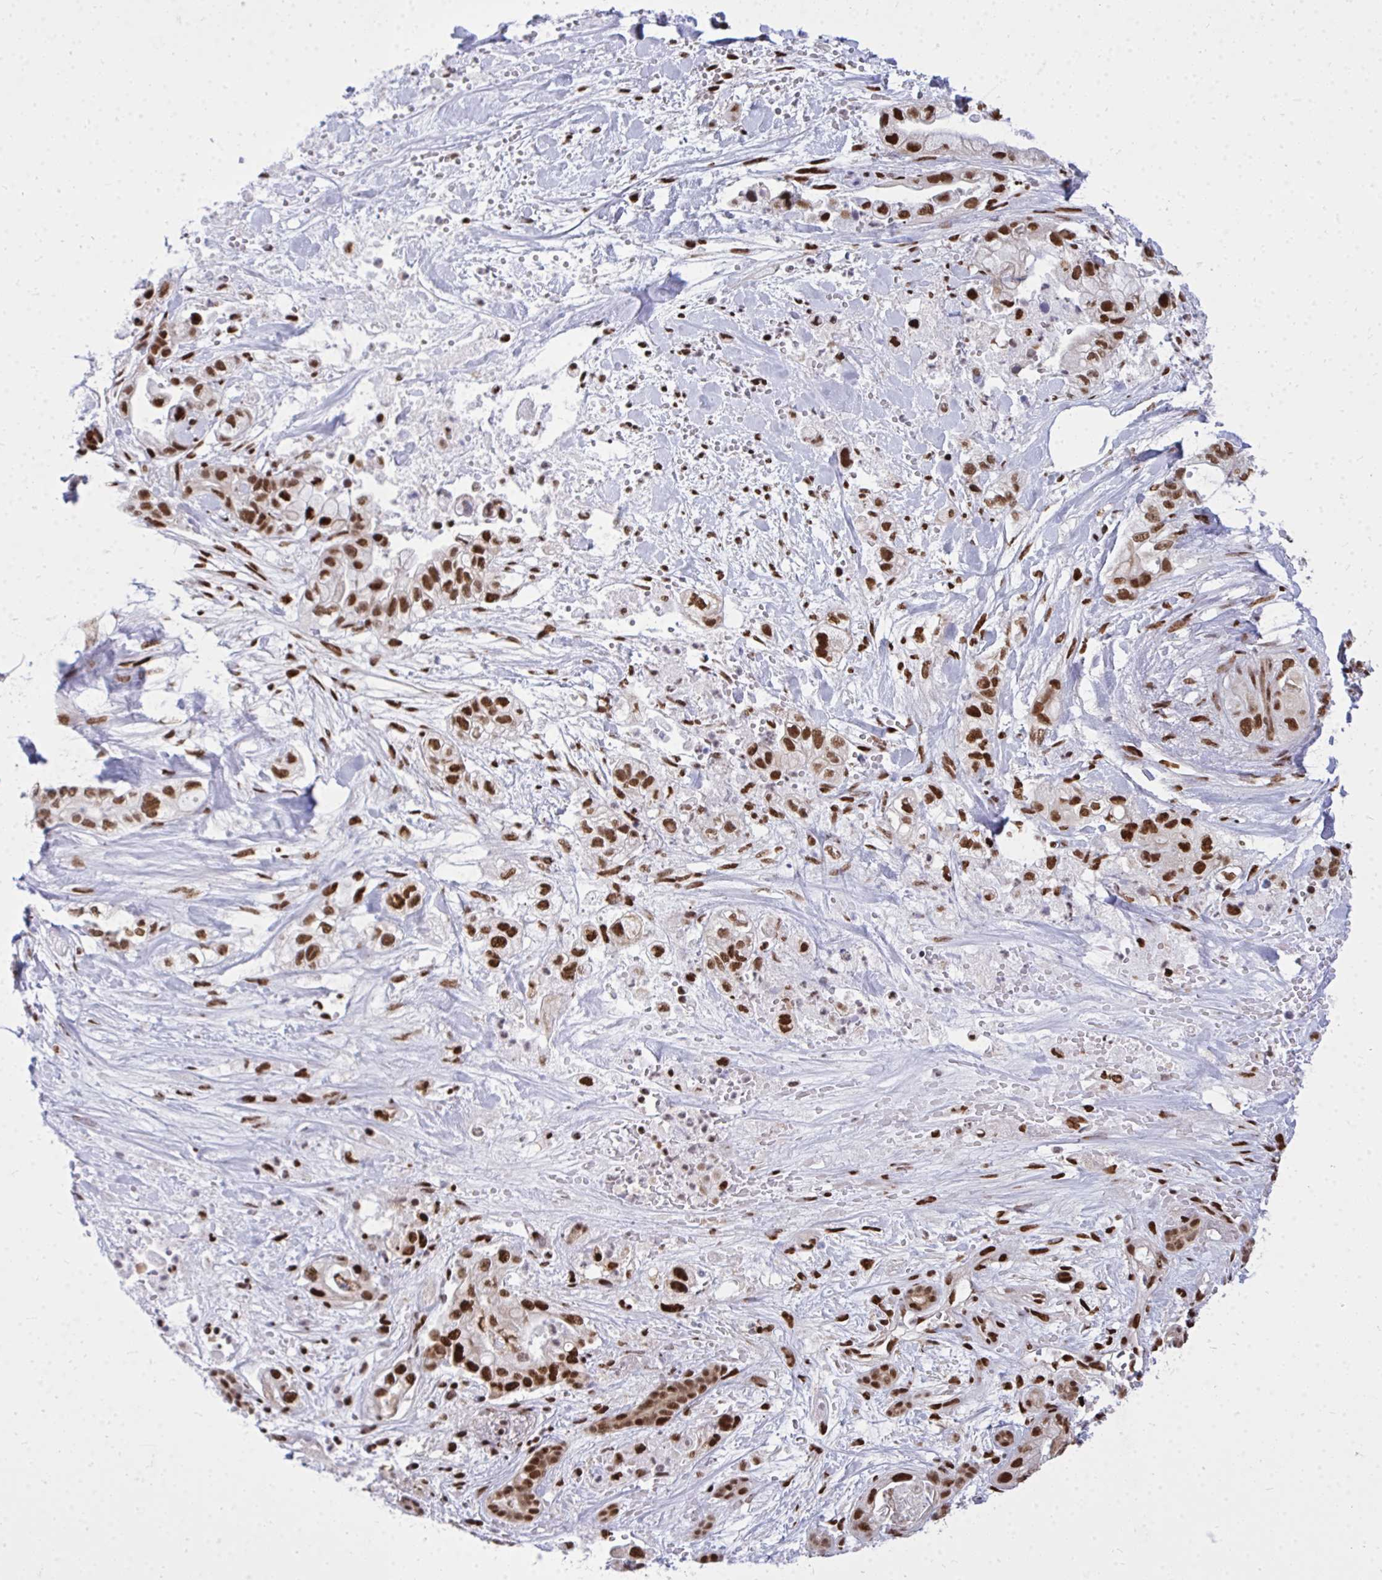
{"staining": {"intensity": "strong", "quantity": ">75%", "location": "nuclear"}, "tissue": "pancreatic cancer", "cell_type": "Tumor cells", "image_type": "cancer", "snomed": [{"axis": "morphology", "description": "Adenocarcinoma, NOS"}, {"axis": "topography", "description": "Pancreas"}], "caption": "Approximately >75% of tumor cells in human pancreatic adenocarcinoma show strong nuclear protein expression as visualized by brown immunohistochemical staining.", "gene": "TBL1Y", "patient": {"sex": "male", "age": 44}}